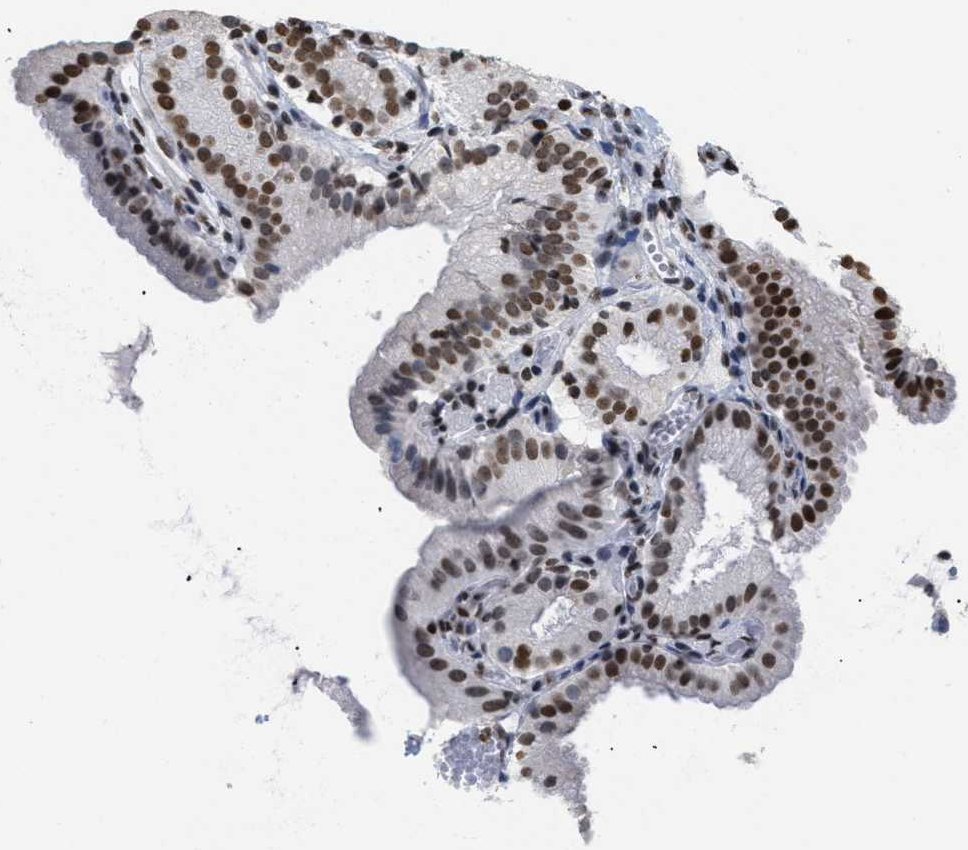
{"staining": {"intensity": "strong", "quantity": ">75%", "location": "nuclear"}, "tissue": "gallbladder", "cell_type": "Glandular cells", "image_type": "normal", "snomed": [{"axis": "morphology", "description": "Normal tissue, NOS"}, {"axis": "topography", "description": "Gallbladder"}], "caption": "A high-resolution micrograph shows immunohistochemistry staining of unremarkable gallbladder, which exhibits strong nuclear positivity in about >75% of glandular cells. Nuclei are stained in blue.", "gene": "HMGN2", "patient": {"sex": "male", "age": 54}}